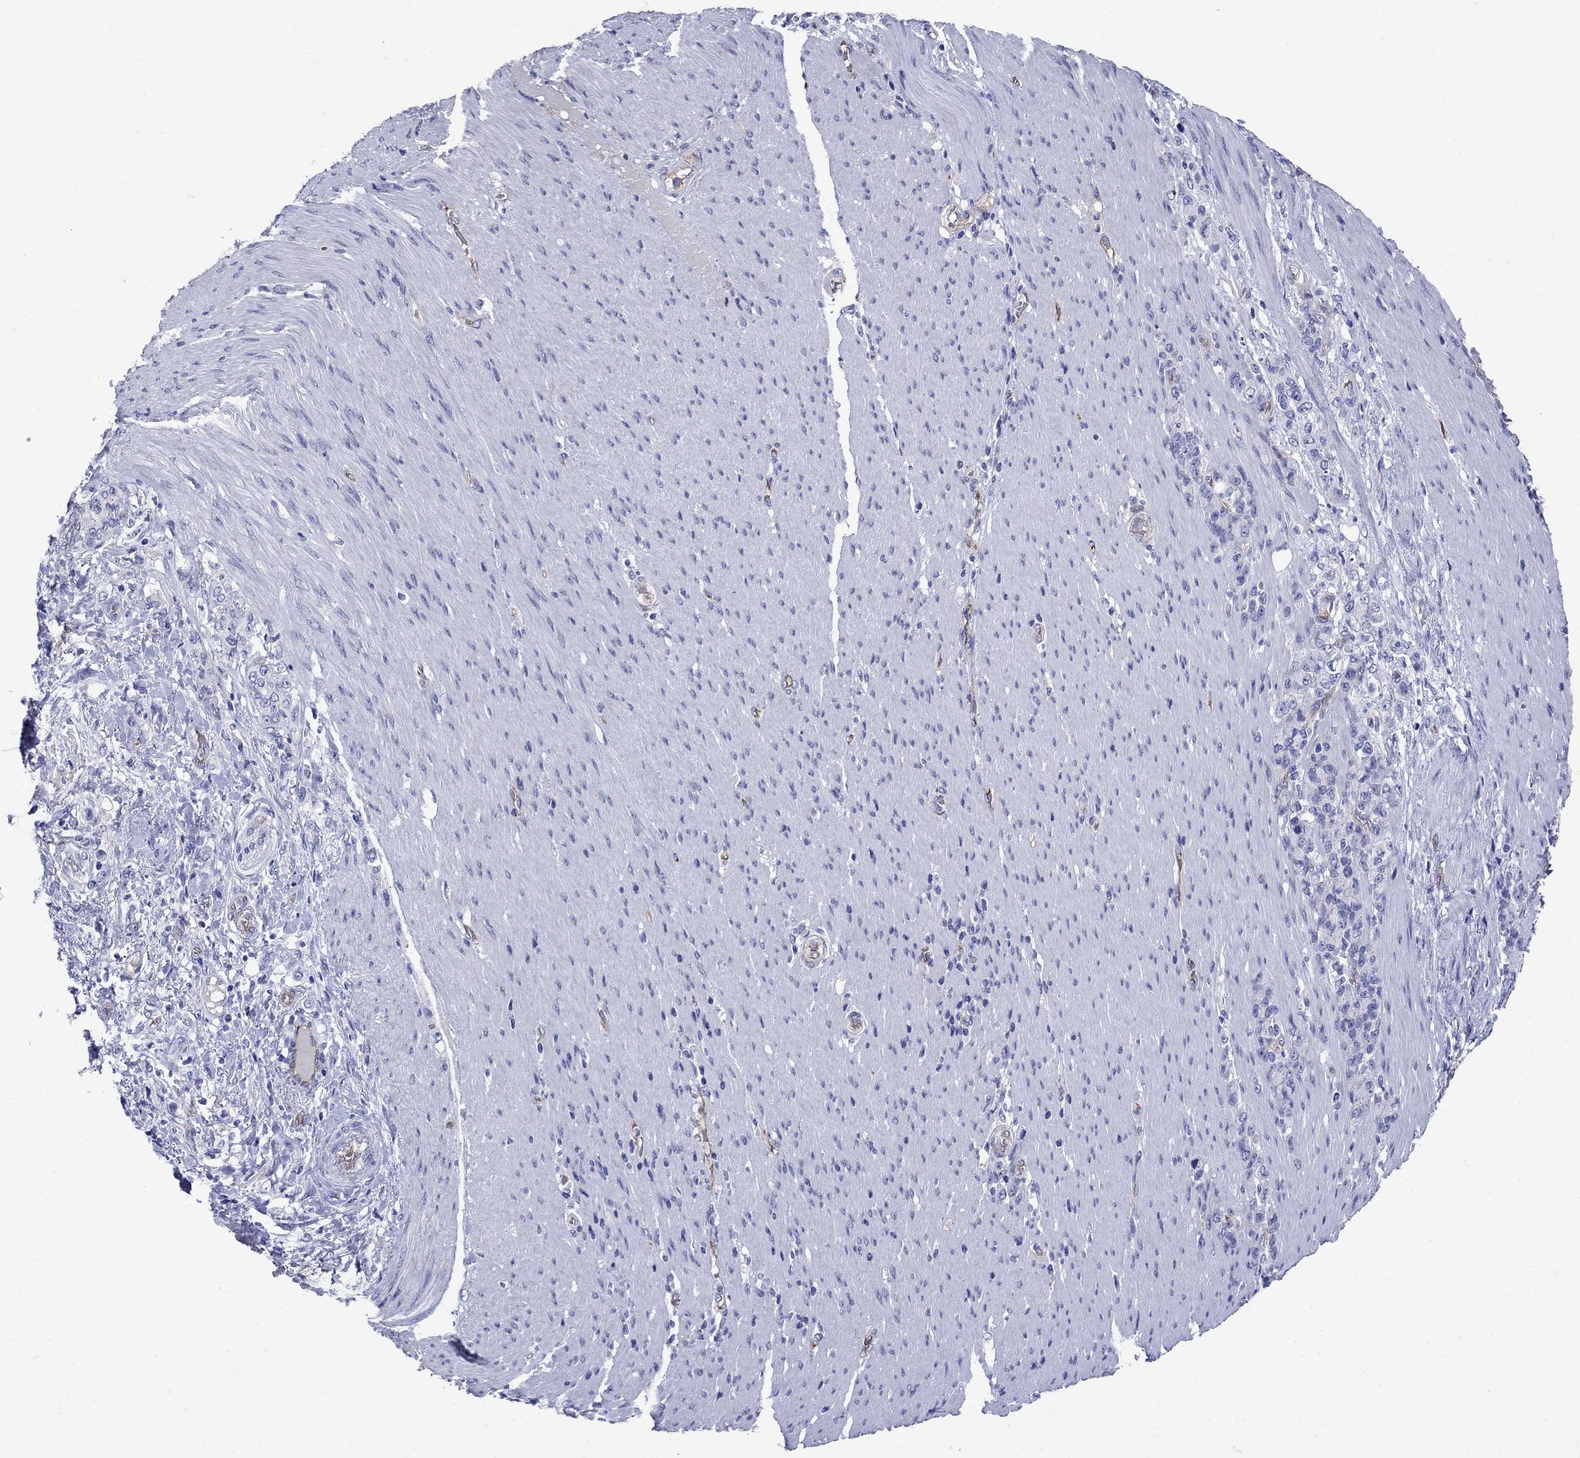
{"staining": {"intensity": "negative", "quantity": "none", "location": "none"}, "tissue": "stomach cancer", "cell_type": "Tumor cells", "image_type": "cancer", "snomed": [{"axis": "morphology", "description": "Normal tissue, NOS"}, {"axis": "morphology", "description": "Adenocarcinoma, NOS"}, {"axis": "topography", "description": "Stomach"}], "caption": "This histopathology image is of stomach adenocarcinoma stained with immunohistochemistry (IHC) to label a protein in brown with the nuclei are counter-stained blue. There is no staining in tumor cells.", "gene": "SMCP", "patient": {"sex": "female", "age": 79}}